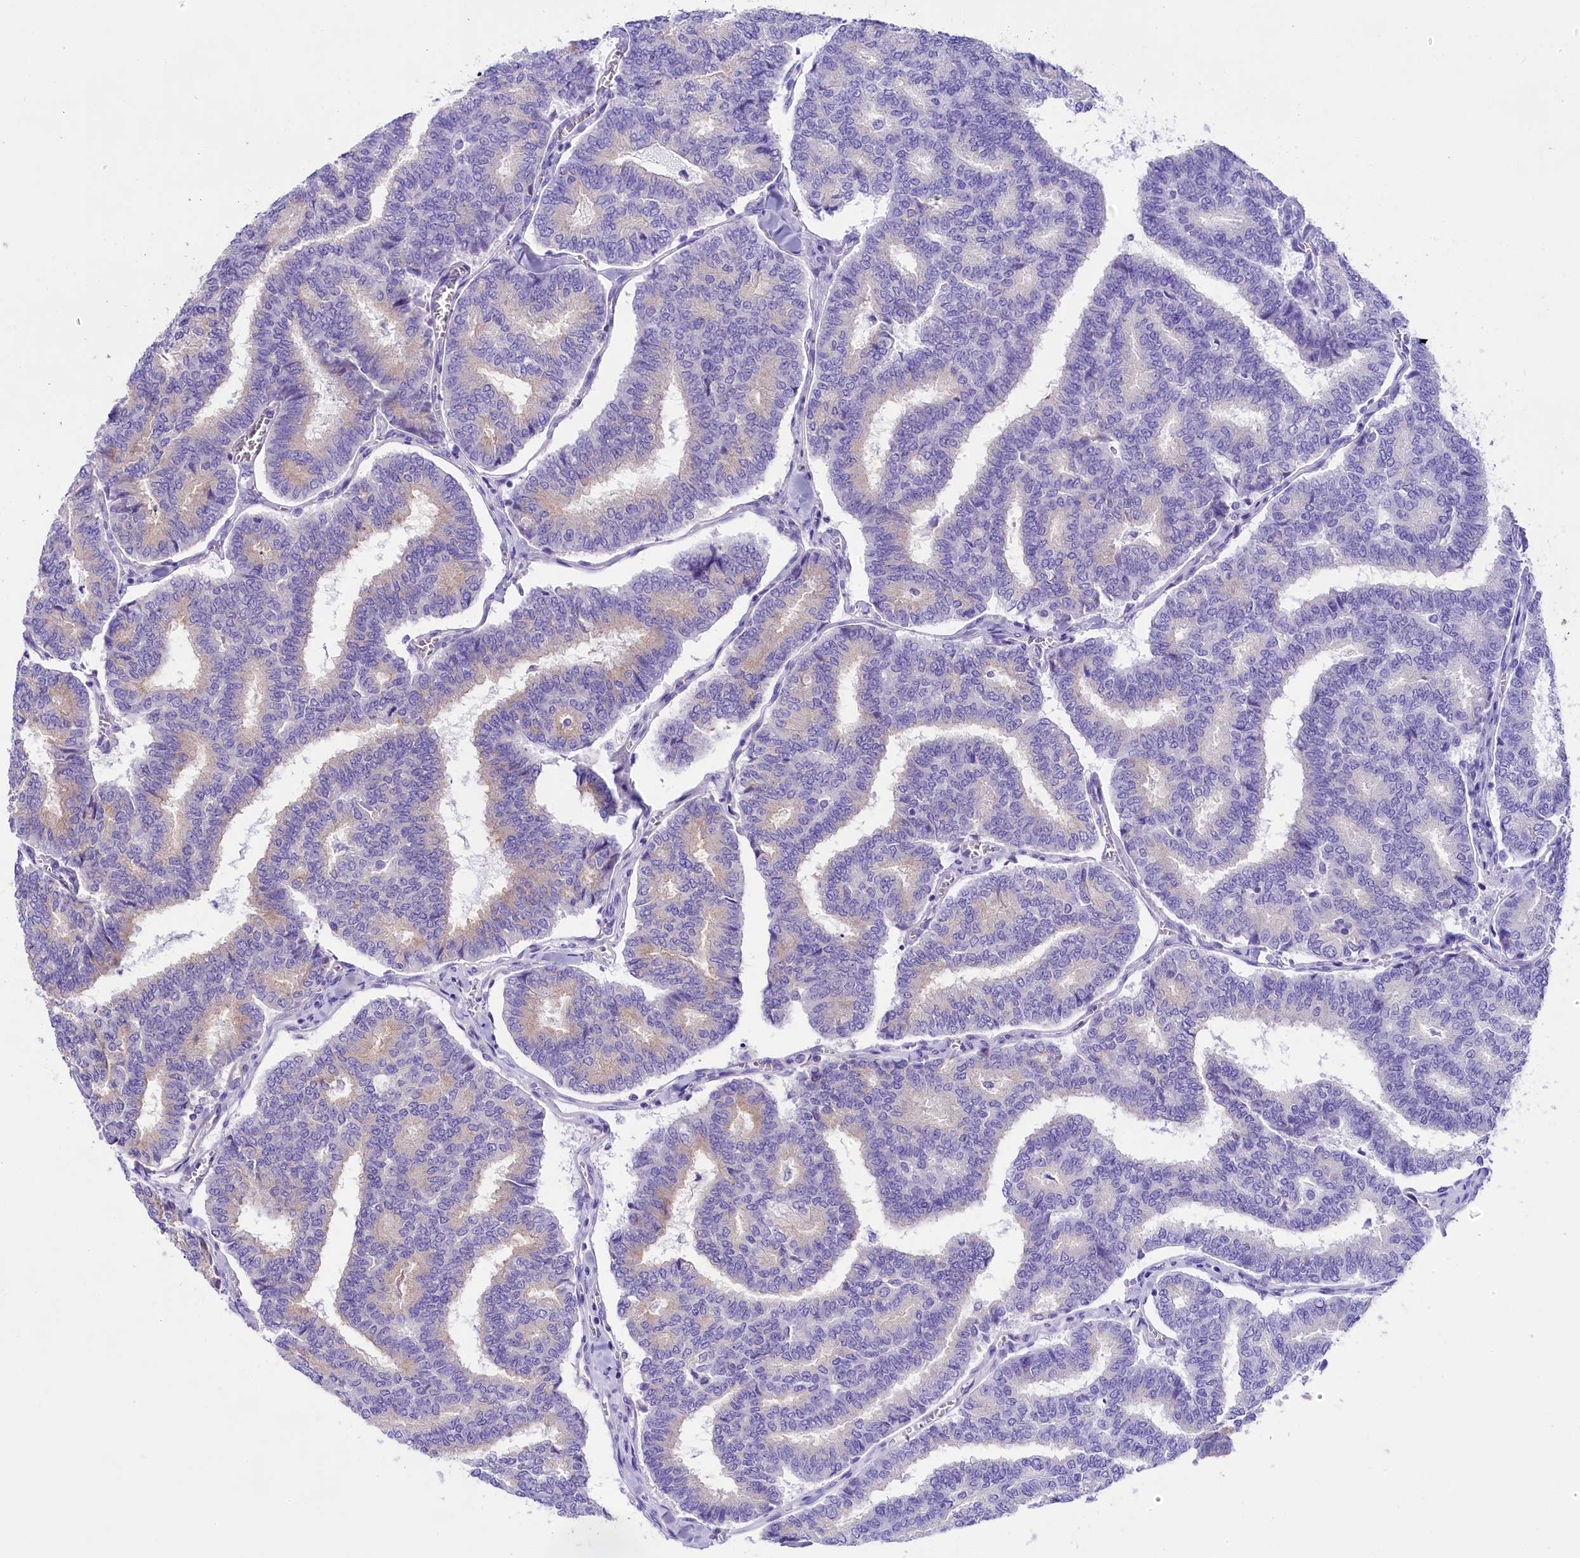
{"staining": {"intensity": "negative", "quantity": "none", "location": "none"}, "tissue": "thyroid cancer", "cell_type": "Tumor cells", "image_type": "cancer", "snomed": [{"axis": "morphology", "description": "Papillary adenocarcinoma, NOS"}, {"axis": "topography", "description": "Thyroid gland"}], "caption": "Thyroid cancer (papillary adenocarcinoma) stained for a protein using immunohistochemistry displays no positivity tumor cells.", "gene": "PEMT", "patient": {"sex": "female", "age": 35}}